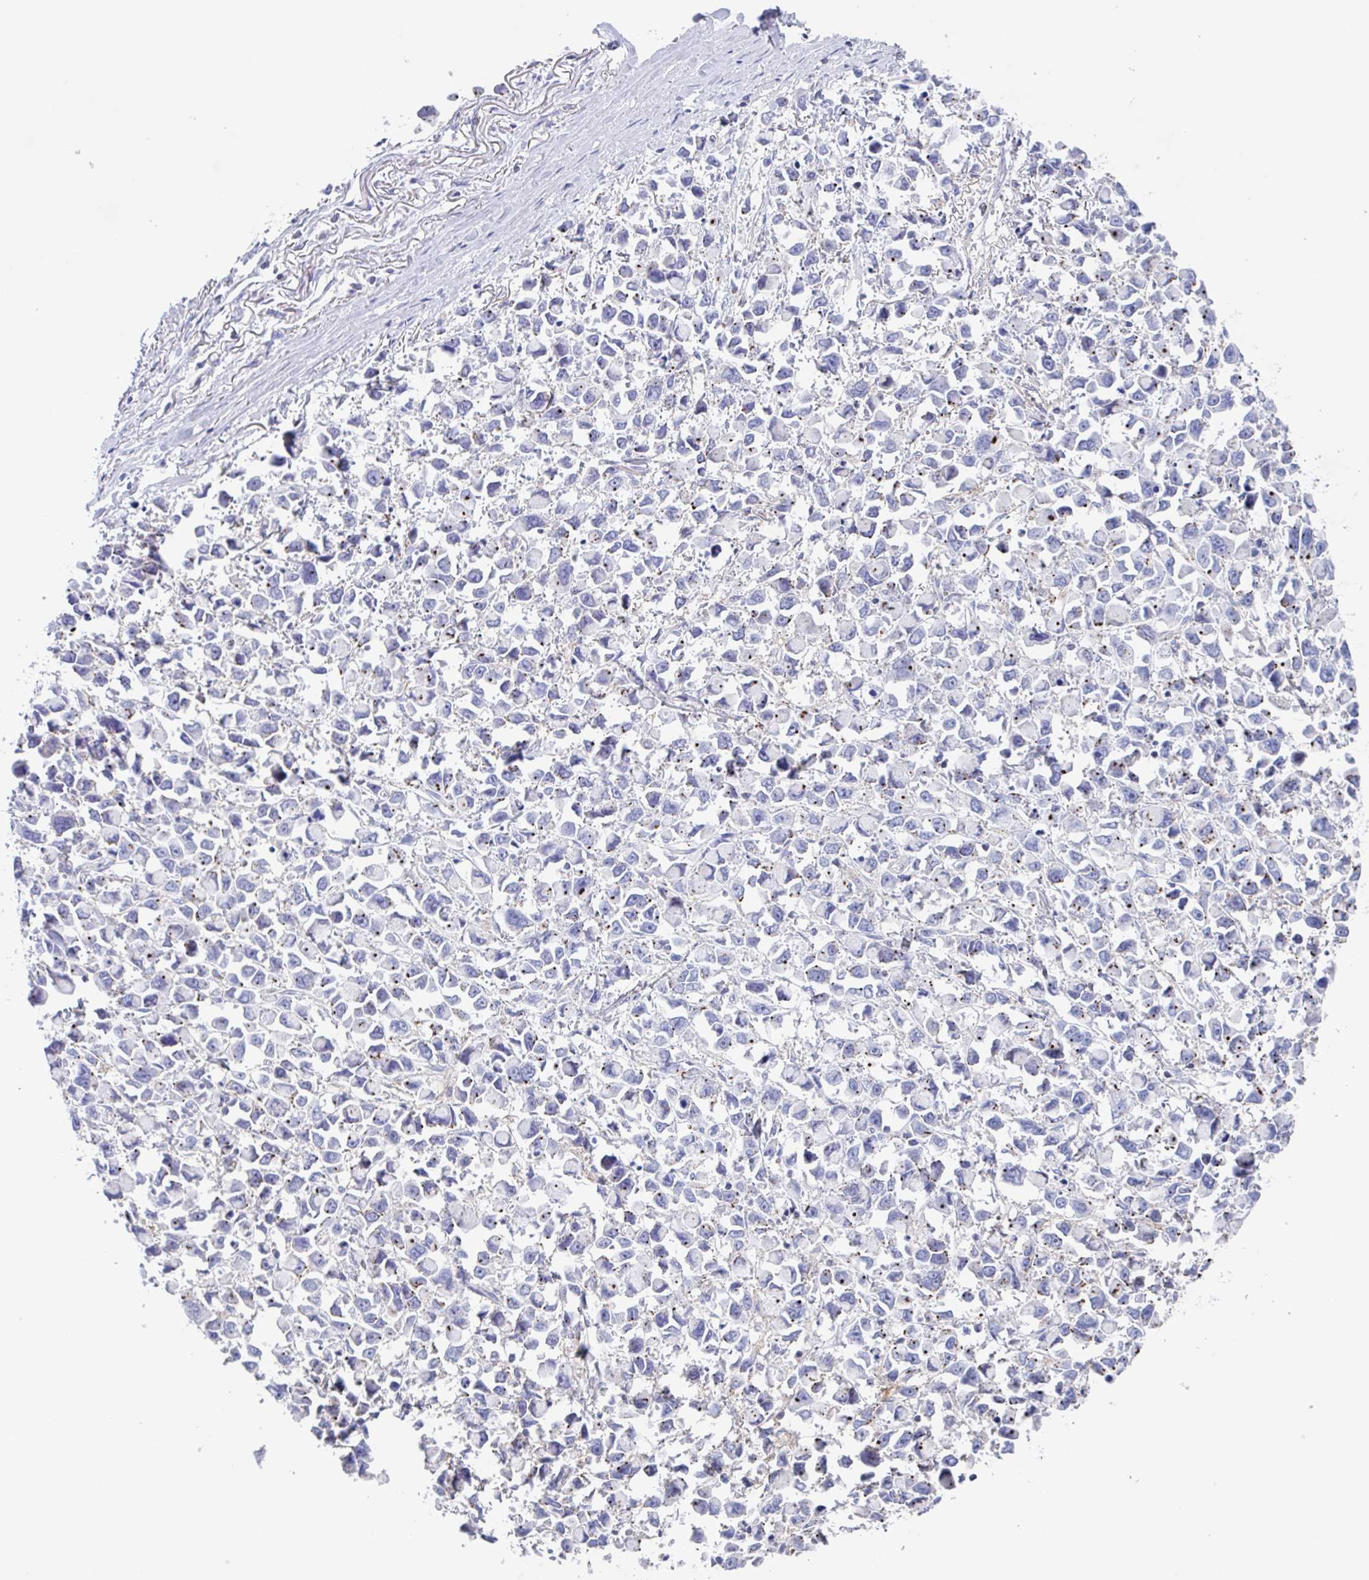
{"staining": {"intensity": "negative", "quantity": "none", "location": "none"}, "tissue": "stomach cancer", "cell_type": "Tumor cells", "image_type": "cancer", "snomed": [{"axis": "morphology", "description": "Adenocarcinoma, NOS"}, {"axis": "topography", "description": "Stomach"}], "caption": "DAB immunohistochemical staining of adenocarcinoma (stomach) reveals no significant expression in tumor cells.", "gene": "CHMP5", "patient": {"sex": "female", "age": 81}}